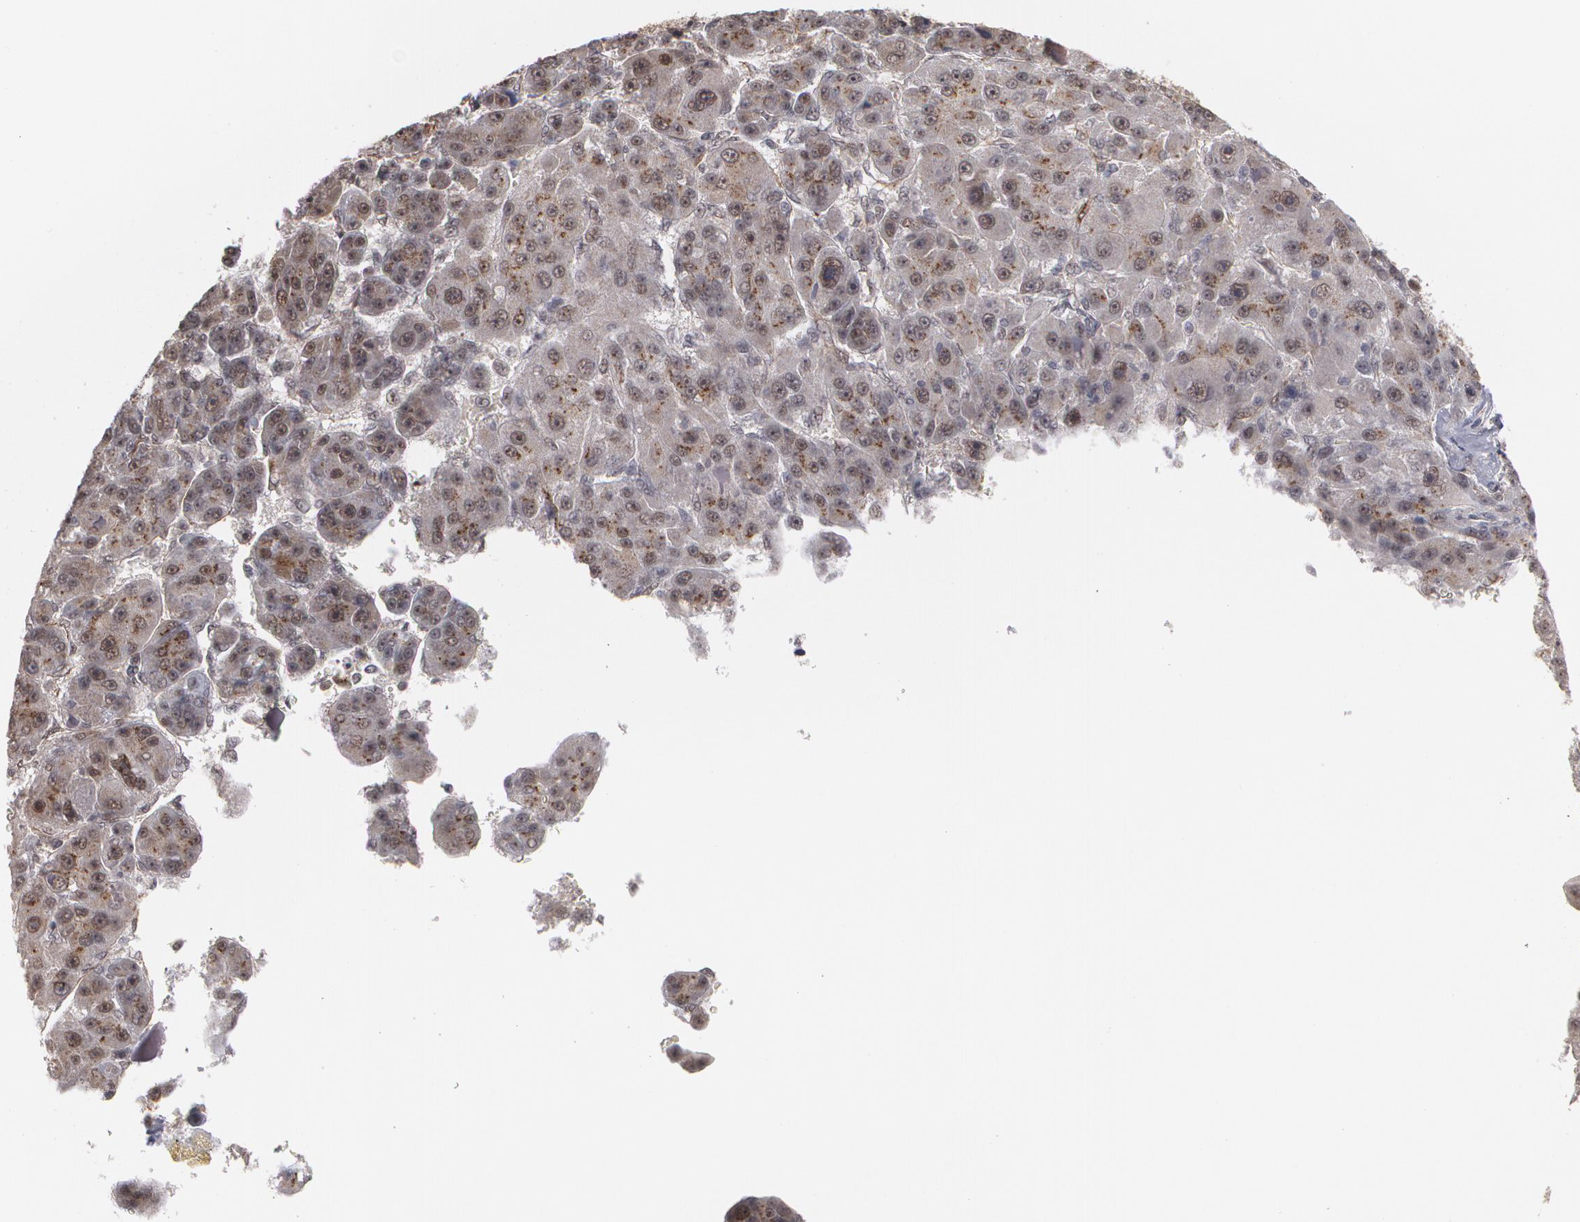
{"staining": {"intensity": "moderate", "quantity": "25%-75%", "location": "cytoplasmic/membranous,nuclear"}, "tissue": "liver cancer", "cell_type": "Tumor cells", "image_type": "cancer", "snomed": [{"axis": "morphology", "description": "Carcinoma, Hepatocellular, NOS"}, {"axis": "topography", "description": "Liver"}], "caption": "Approximately 25%-75% of tumor cells in human liver cancer display moderate cytoplasmic/membranous and nuclear protein positivity as visualized by brown immunohistochemical staining.", "gene": "ZNF75A", "patient": {"sex": "male", "age": 76}}